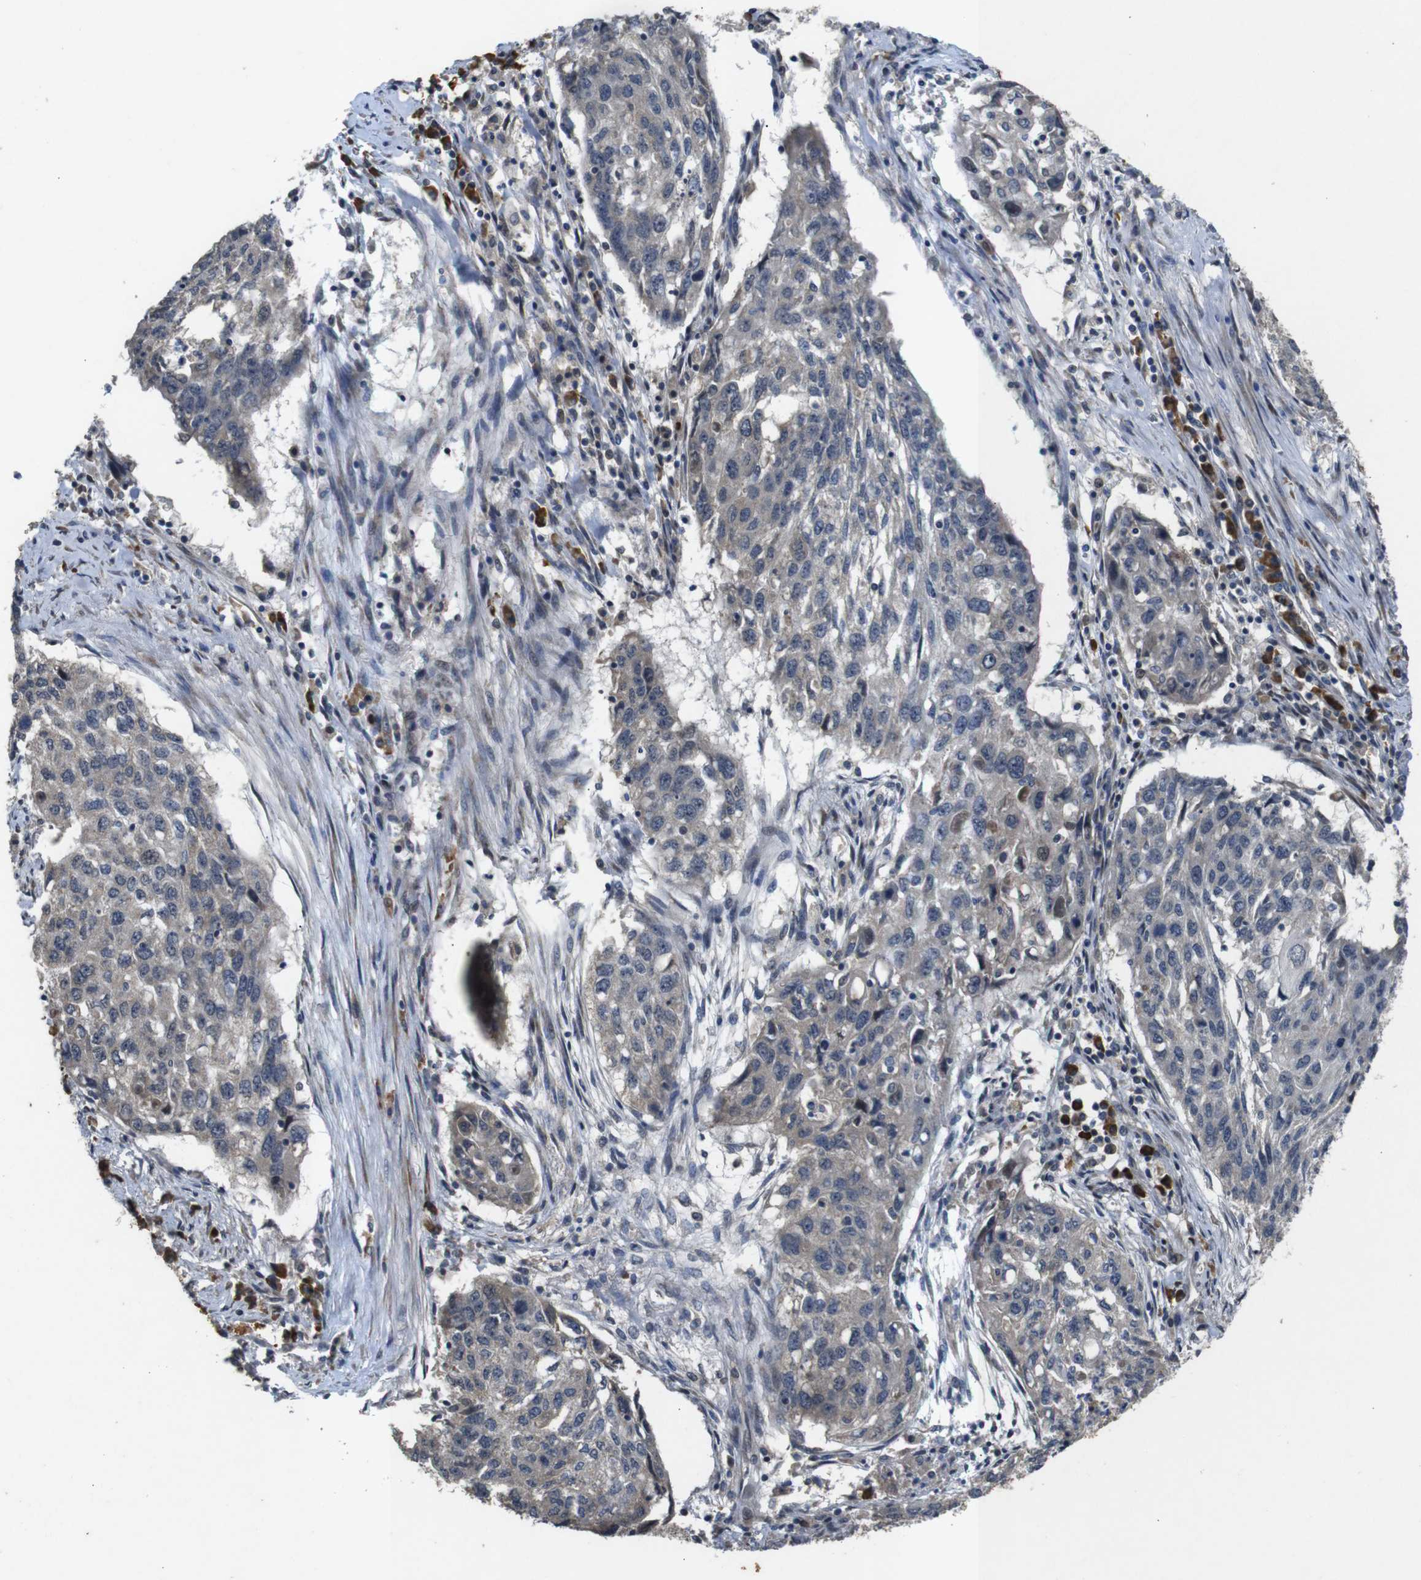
{"staining": {"intensity": "weak", "quantity": ">75%", "location": "cytoplasmic/membranous"}, "tissue": "lung cancer", "cell_type": "Tumor cells", "image_type": "cancer", "snomed": [{"axis": "morphology", "description": "Squamous cell carcinoma, NOS"}, {"axis": "topography", "description": "Lung"}], "caption": "A brown stain highlights weak cytoplasmic/membranous positivity of a protein in human lung cancer (squamous cell carcinoma) tumor cells.", "gene": "MAGI2", "patient": {"sex": "female", "age": 63}}